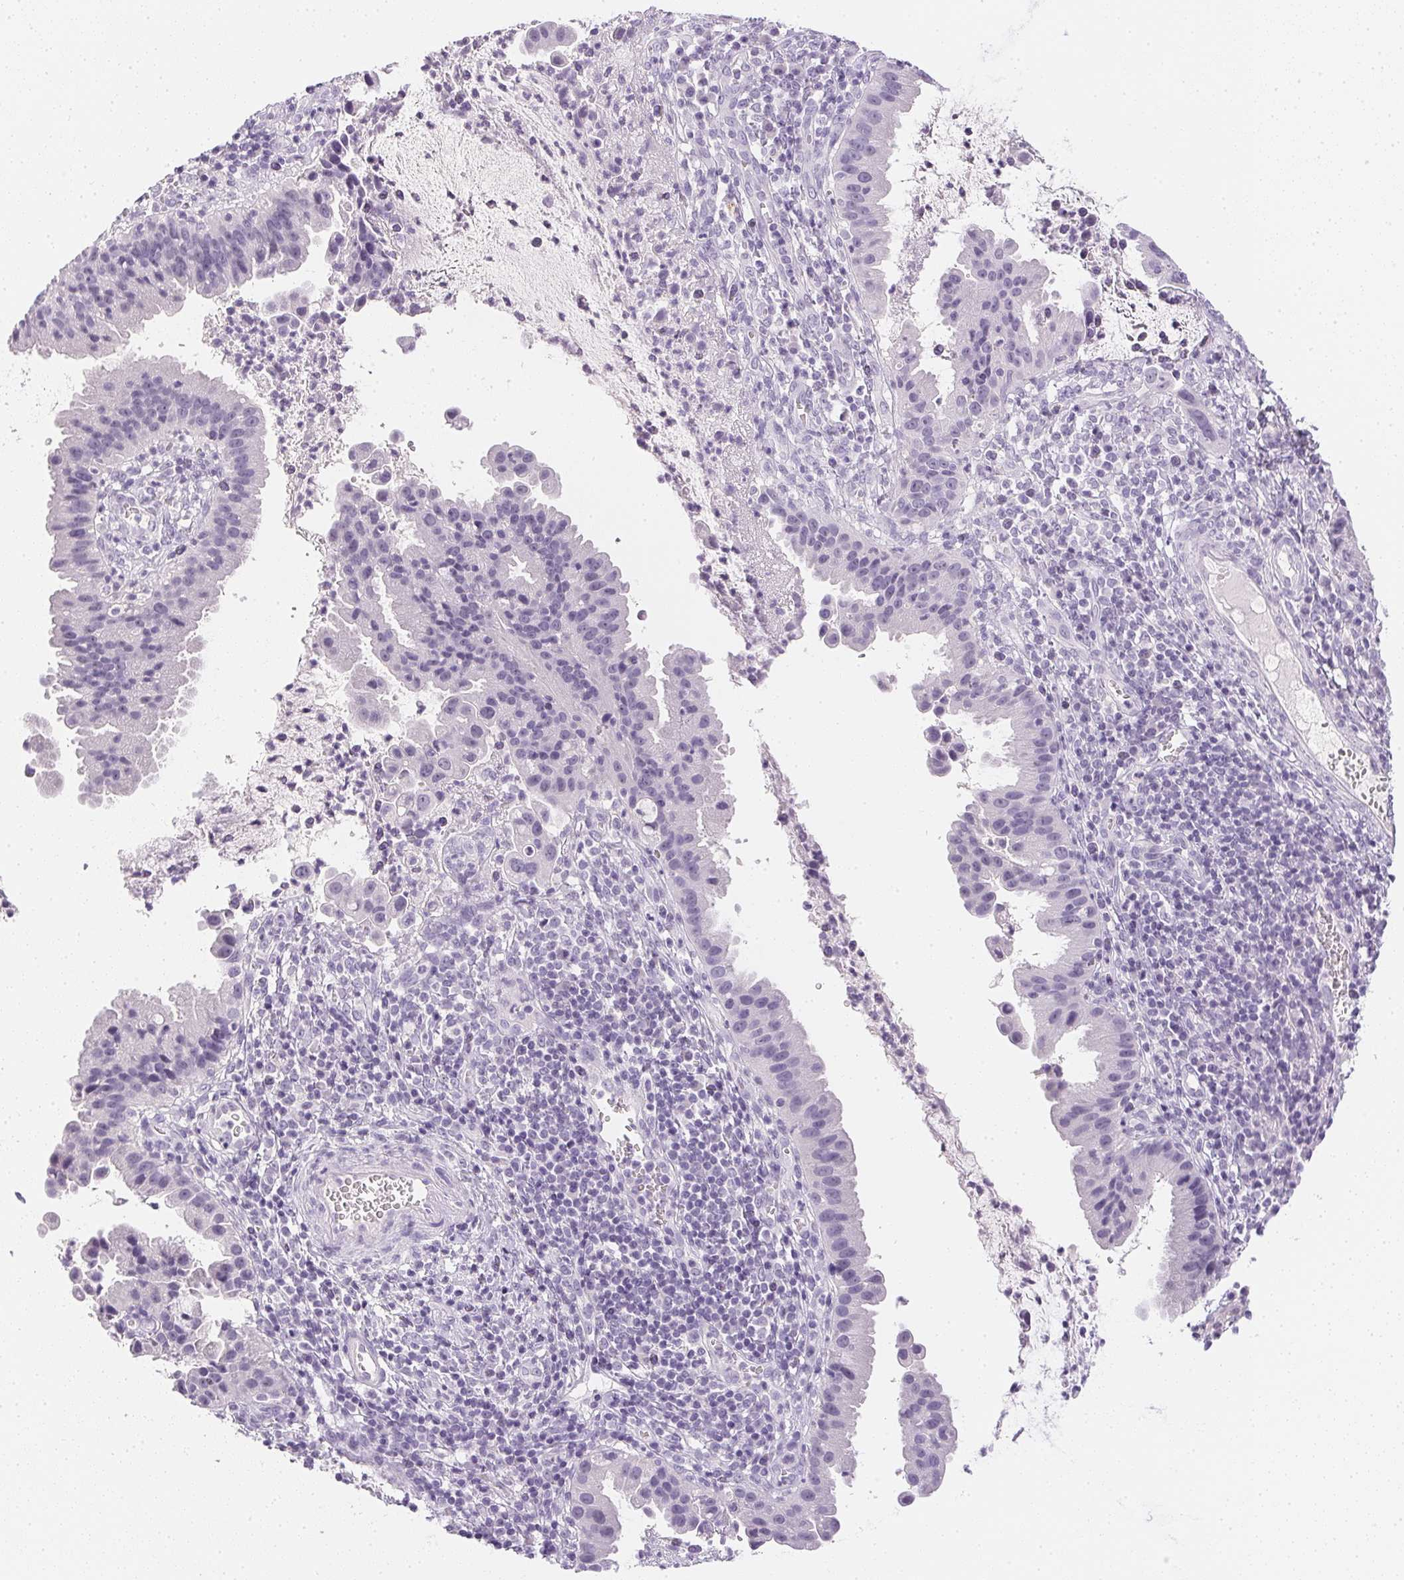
{"staining": {"intensity": "negative", "quantity": "none", "location": "none"}, "tissue": "cervical cancer", "cell_type": "Tumor cells", "image_type": "cancer", "snomed": [{"axis": "morphology", "description": "Adenocarcinoma, NOS"}, {"axis": "topography", "description": "Cervix"}], "caption": "The photomicrograph displays no significant positivity in tumor cells of adenocarcinoma (cervical).", "gene": "PPY", "patient": {"sex": "female", "age": 34}}